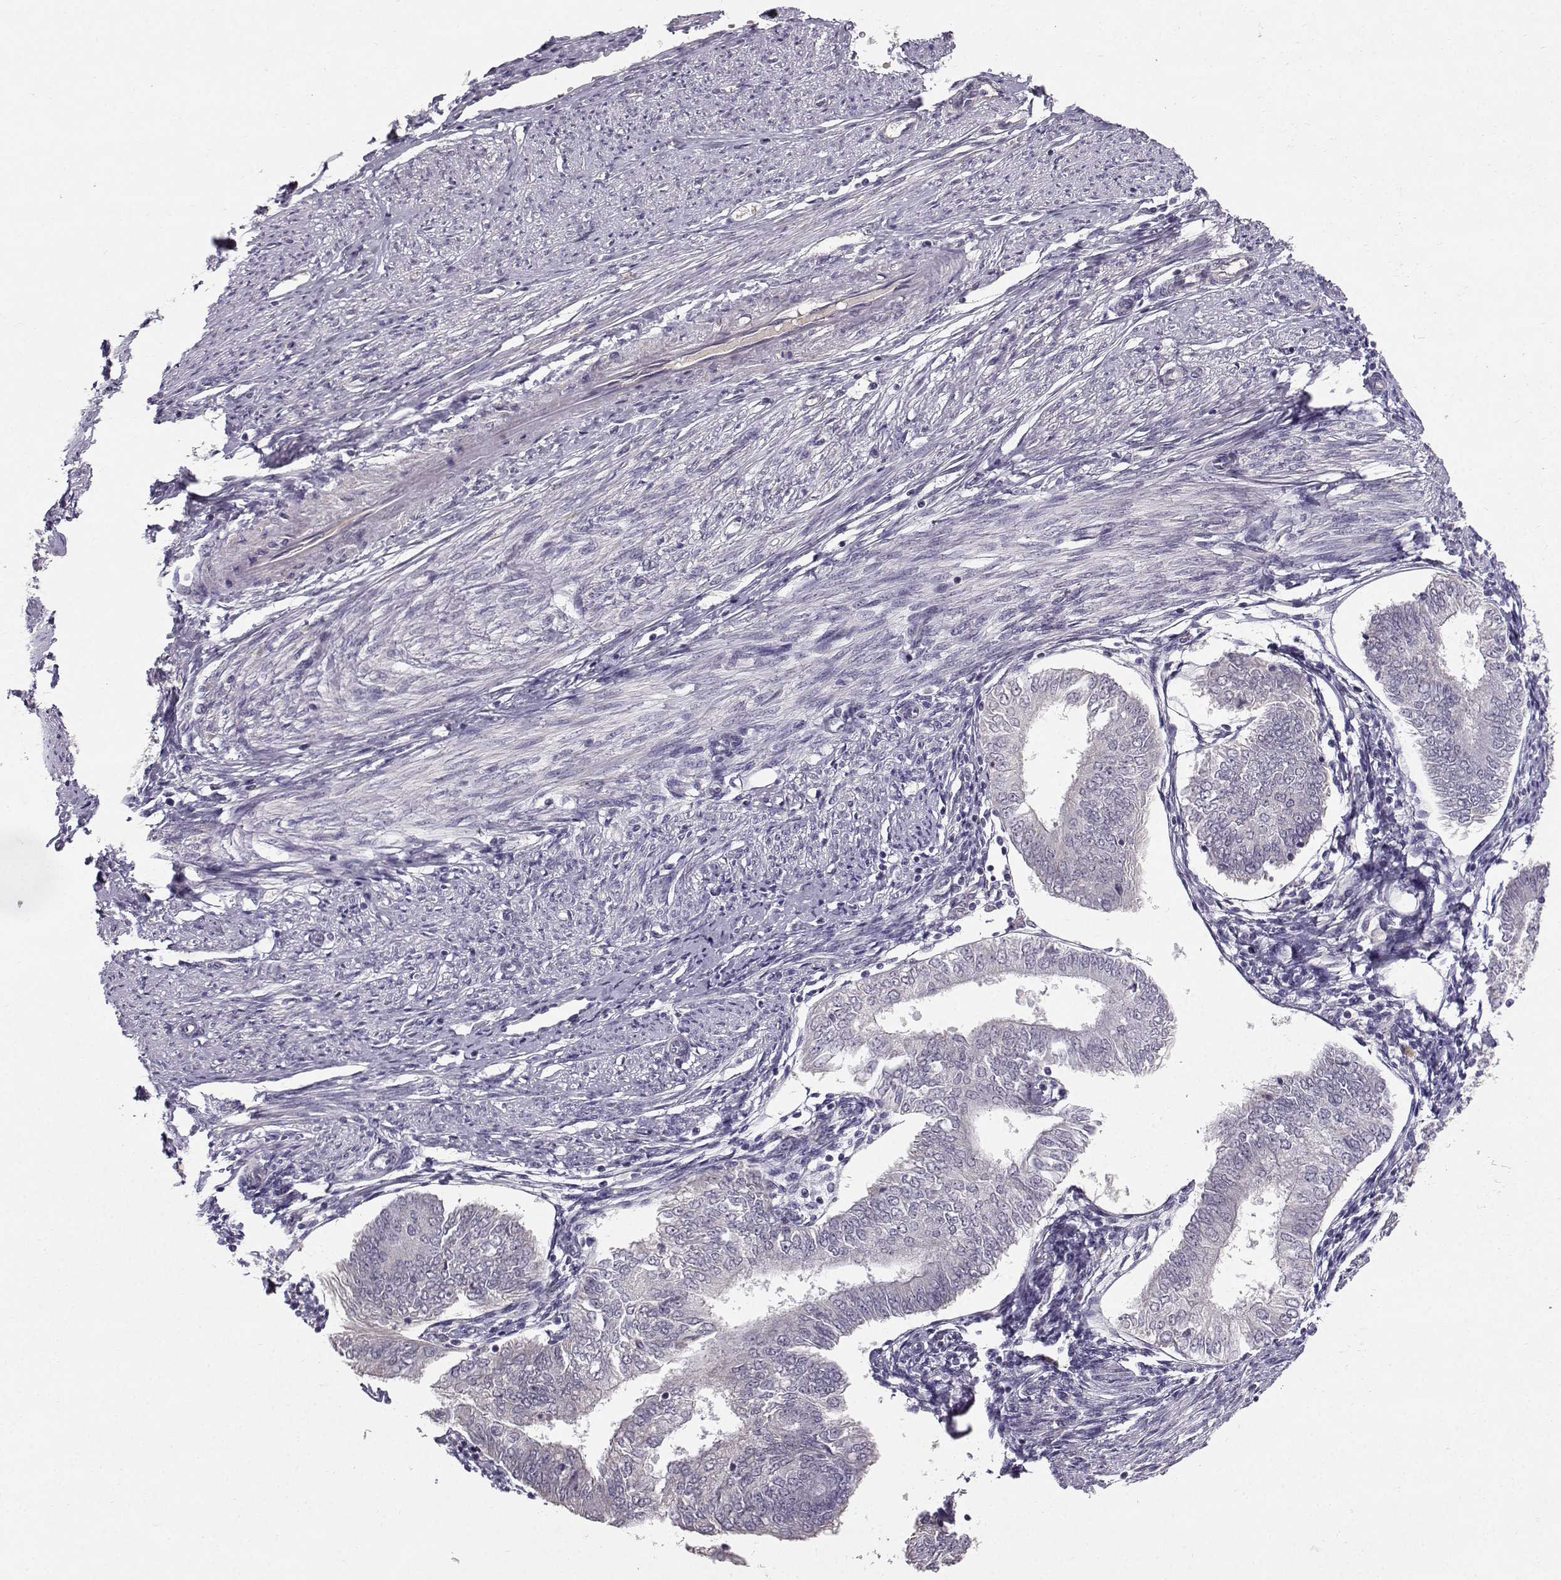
{"staining": {"intensity": "negative", "quantity": "none", "location": "none"}, "tissue": "endometrial cancer", "cell_type": "Tumor cells", "image_type": "cancer", "snomed": [{"axis": "morphology", "description": "Adenocarcinoma, NOS"}, {"axis": "topography", "description": "Endometrium"}], "caption": "There is no significant positivity in tumor cells of endometrial cancer (adenocarcinoma).", "gene": "TSPYL5", "patient": {"sex": "female", "age": 58}}